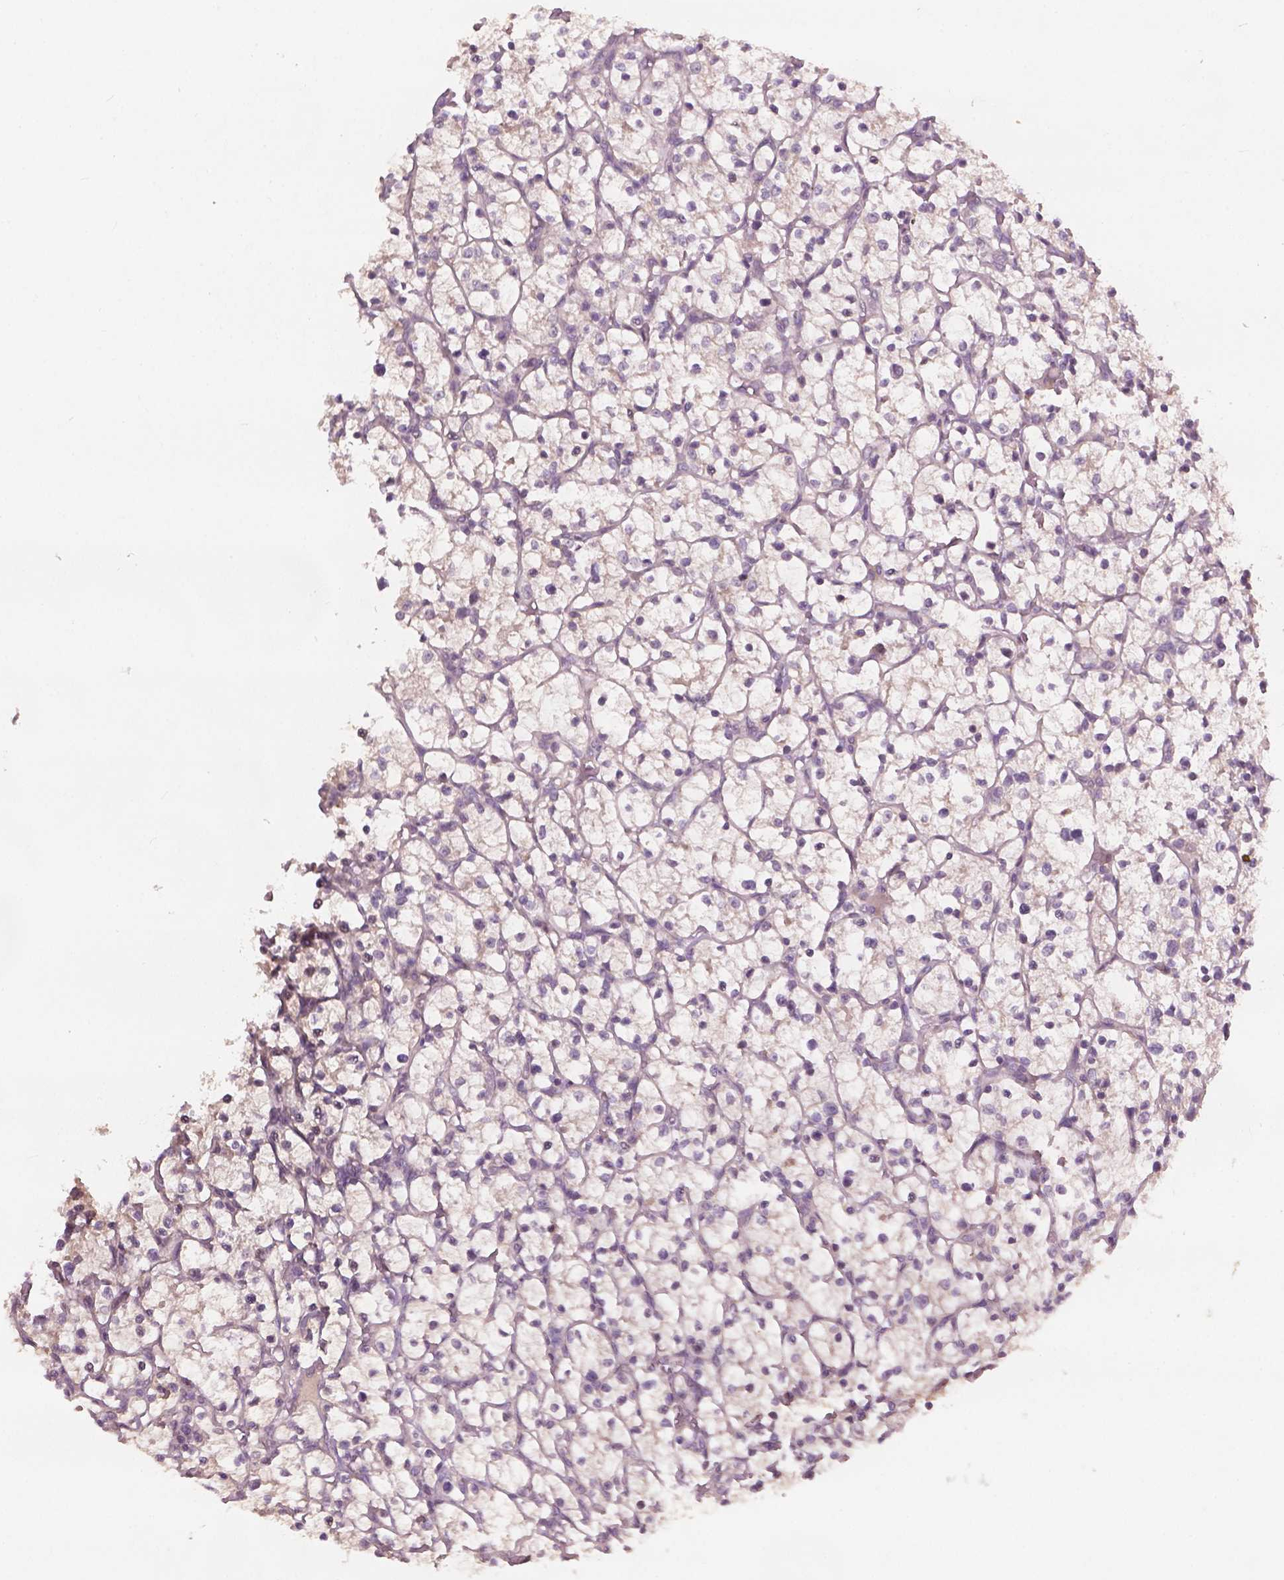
{"staining": {"intensity": "negative", "quantity": "none", "location": "none"}, "tissue": "renal cancer", "cell_type": "Tumor cells", "image_type": "cancer", "snomed": [{"axis": "morphology", "description": "Adenocarcinoma, NOS"}, {"axis": "topography", "description": "Kidney"}], "caption": "Immunohistochemistry (IHC) photomicrograph of neoplastic tissue: human renal cancer stained with DAB (3,3'-diaminobenzidine) displays no significant protein staining in tumor cells.", "gene": "KRT17", "patient": {"sex": "female", "age": 64}}